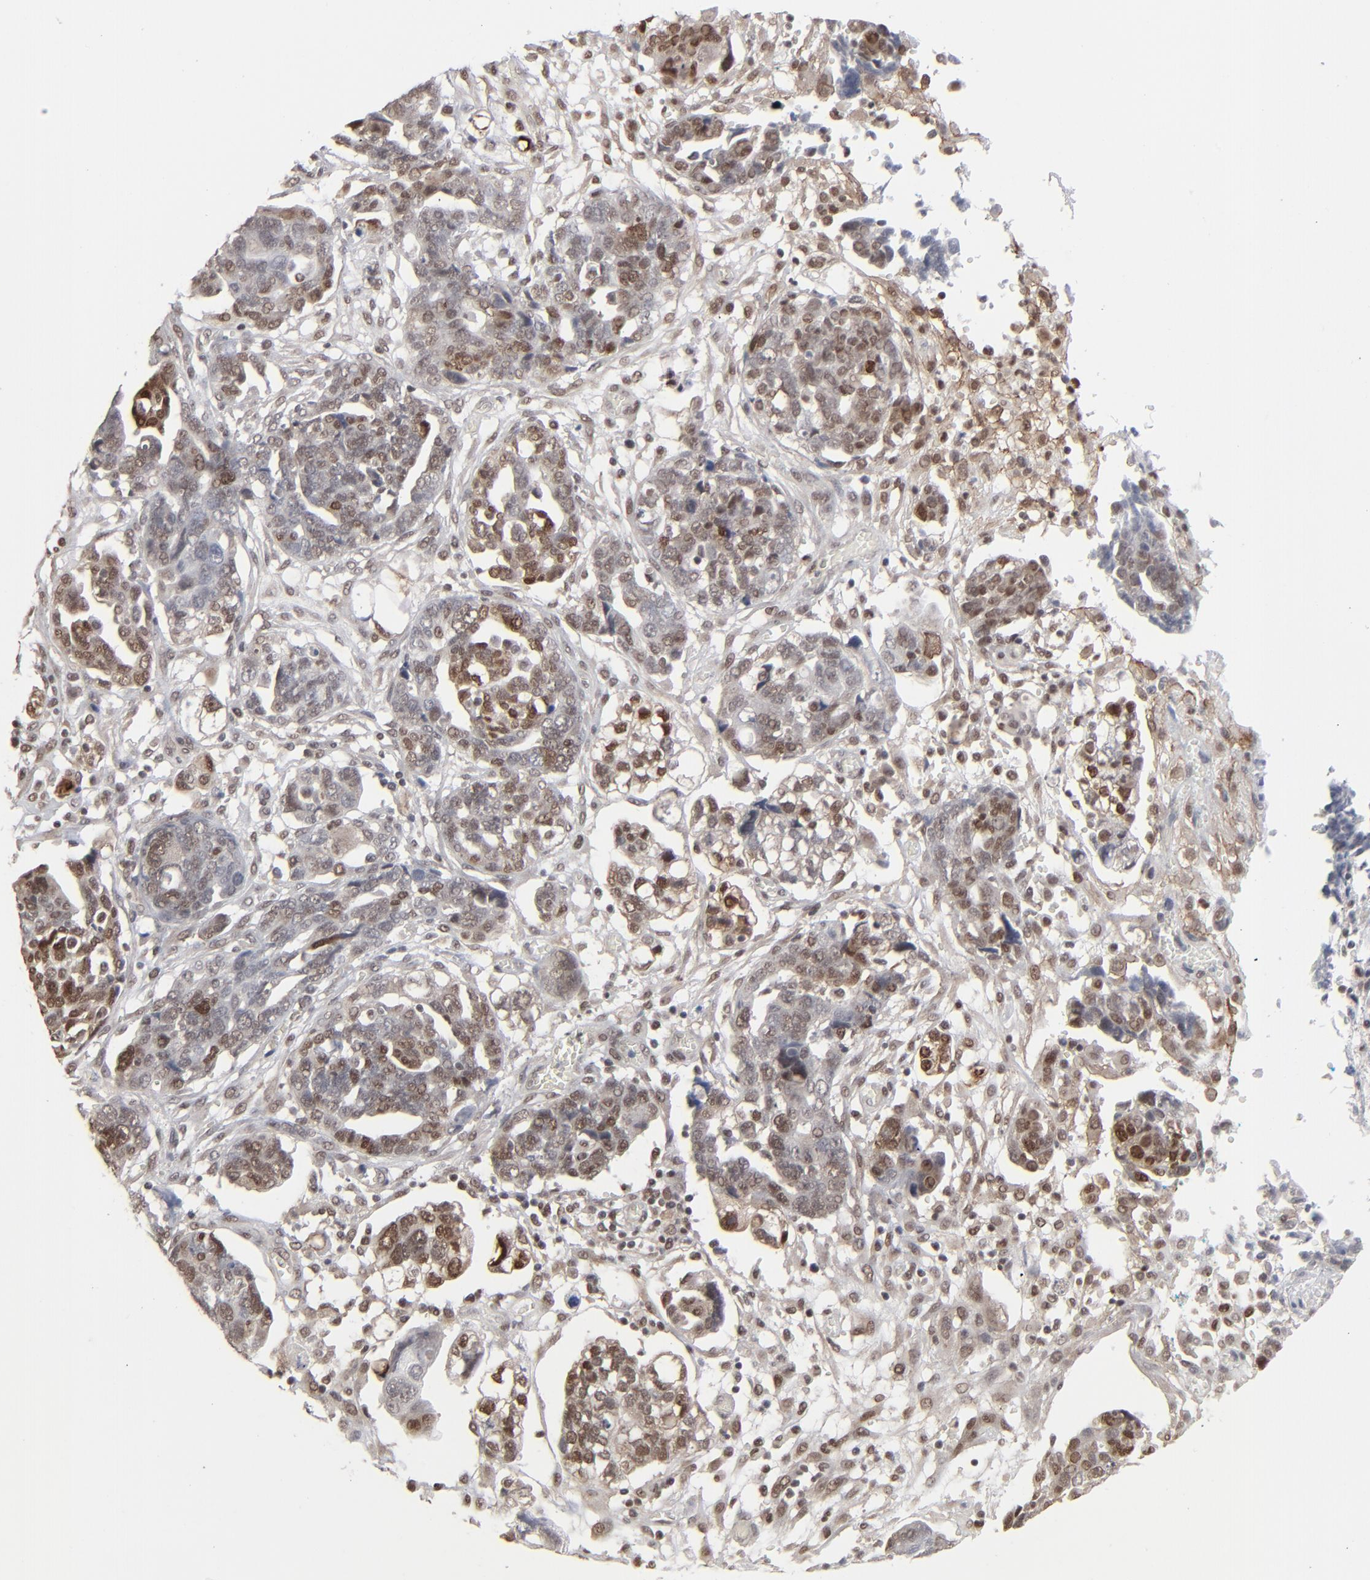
{"staining": {"intensity": "moderate", "quantity": "25%-75%", "location": "cytoplasmic/membranous,nuclear"}, "tissue": "ovarian cancer", "cell_type": "Tumor cells", "image_type": "cancer", "snomed": [{"axis": "morphology", "description": "Normal tissue, NOS"}, {"axis": "morphology", "description": "Cystadenocarcinoma, serous, NOS"}, {"axis": "topography", "description": "Fallopian tube"}, {"axis": "topography", "description": "Ovary"}], "caption": "Human ovarian cancer stained with a protein marker demonstrates moderate staining in tumor cells.", "gene": "IRF9", "patient": {"sex": "female", "age": 56}}